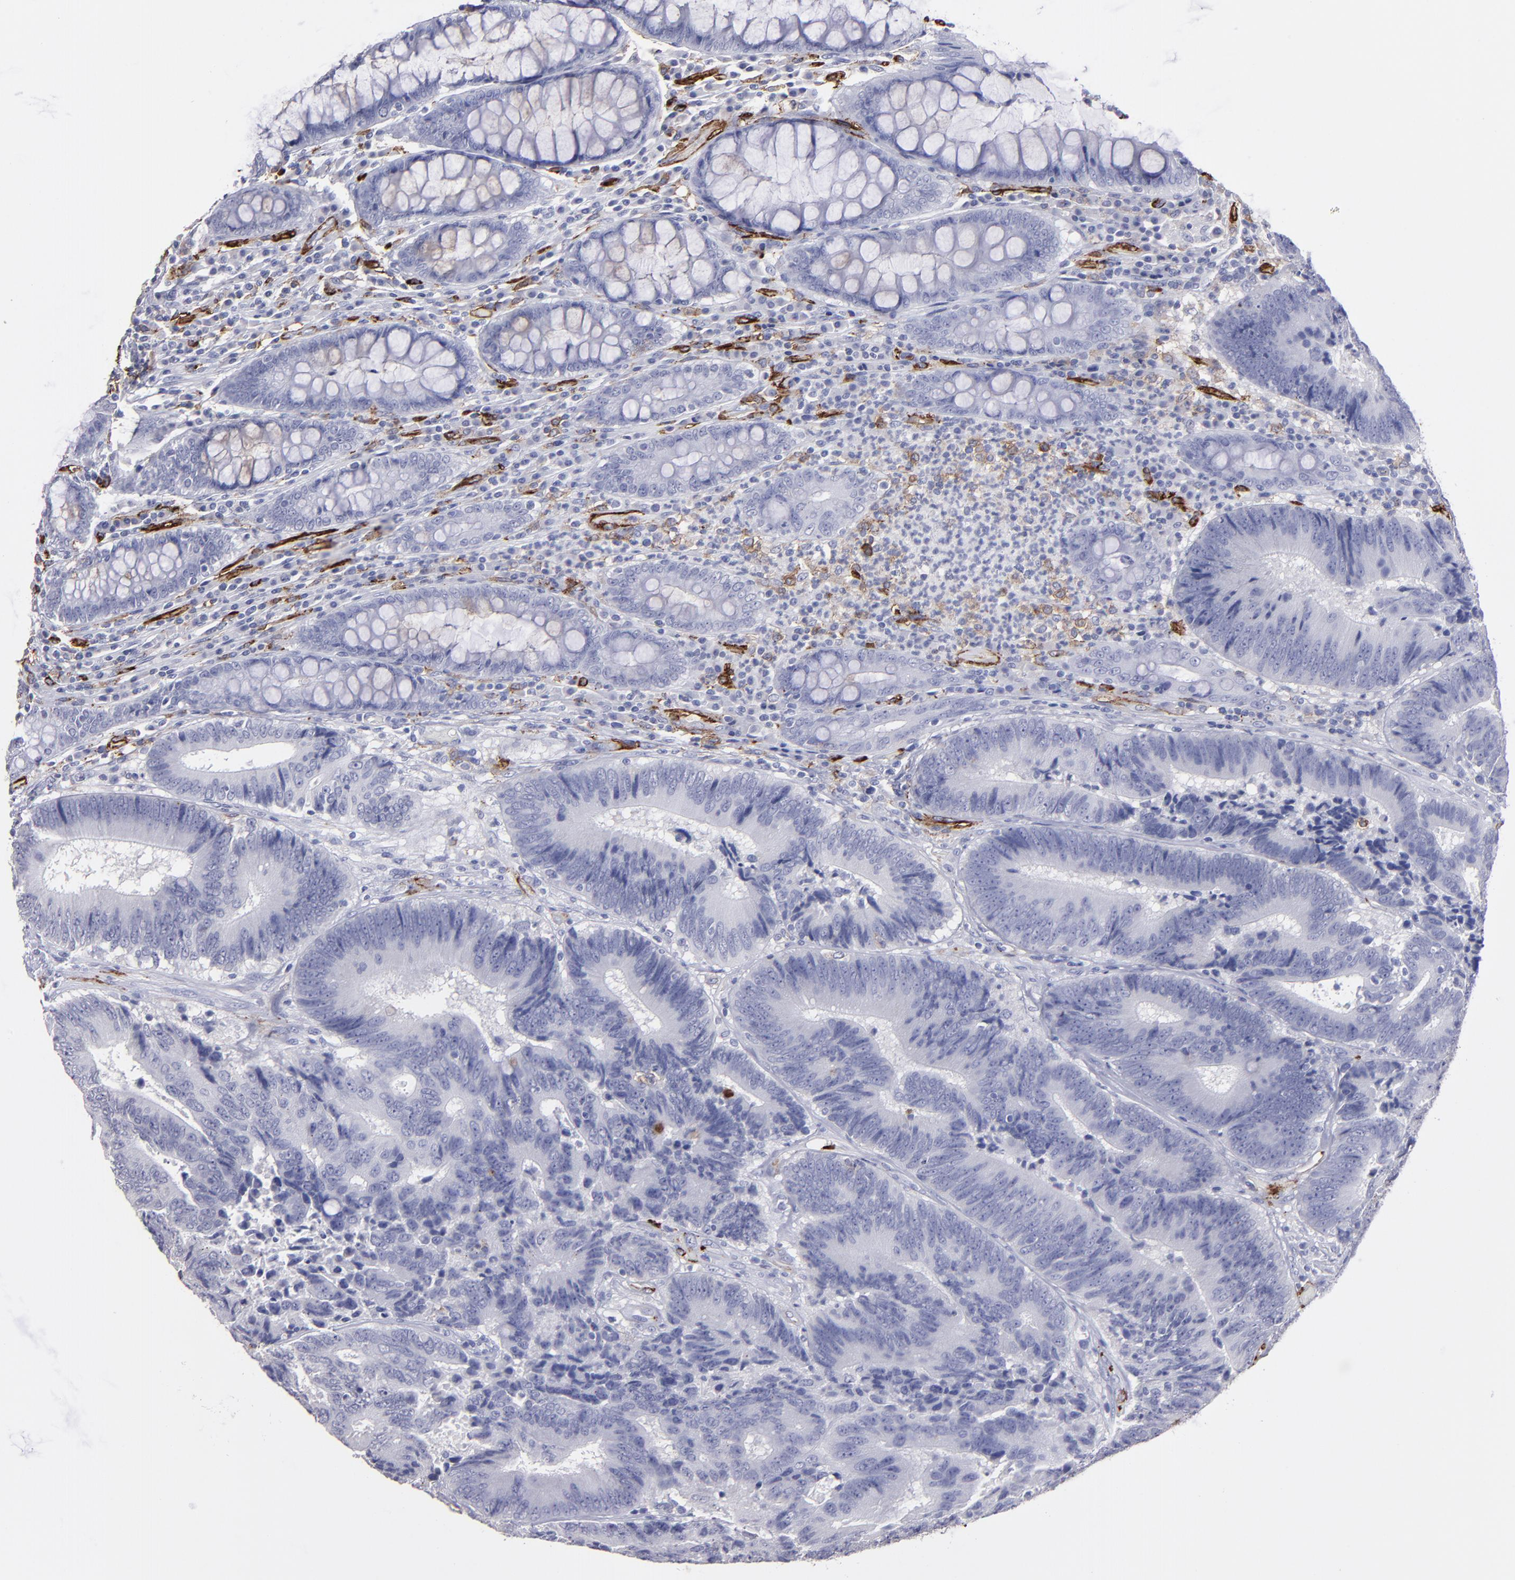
{"staining": {"intensity": "negative", "quantity": "none", "location": "none"}, "tissue": "colorectal cancer", "cell_type": "Tumor cells", "image_type": "cancer", "snomed": [{"axis": "morphology", "description": "Normal tissue, NOS"}, {"axis": "morphology", "description": "Adenocarcinoma, NOS"}, {"axis": "topography", "description": "Colon"}], "caption": "The micrograph demonstrates no staining of tumor cells in colorectal cancer (adenocarcinoma).", "gene": "CD36", "patient": {"sex": "female", "age": 78}}